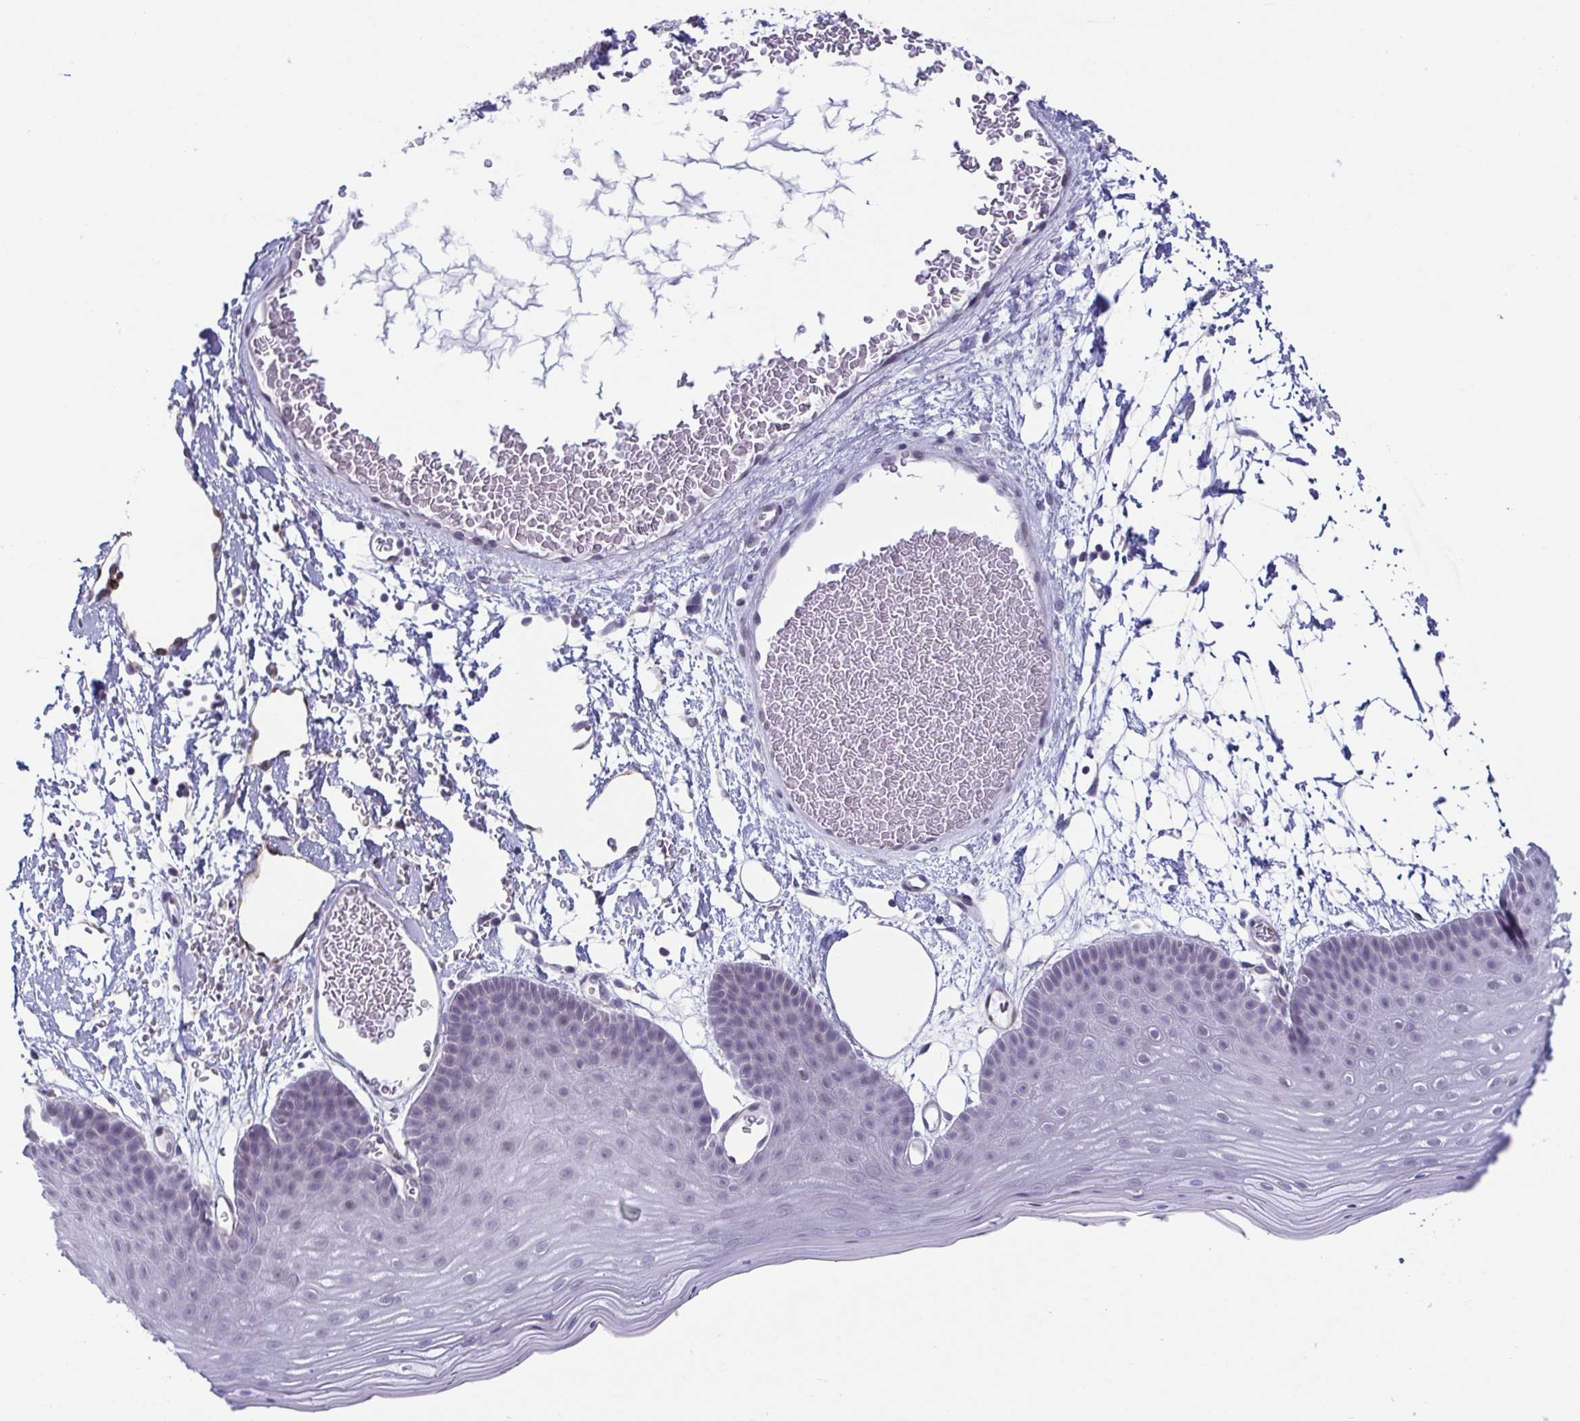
{"staining": {"intensity": "negative", "quantity": "none", "location": "none"}, "tissue": "skin", "cell_type": "Epidermal cells", "image_type": "normal", "snomed": [{"axis": "morphology", "description": "Normal tissue, NOS"}, {"axis": "topography", "description": "Anal"}], "caption": "Micrograph shows no protein expression in epidermal cells of normal skin. (Brightfield microscopy of DAB IHC at high magnification).", "gene": "TMEM92", "patient": {"sex": "male", "age": 53}}